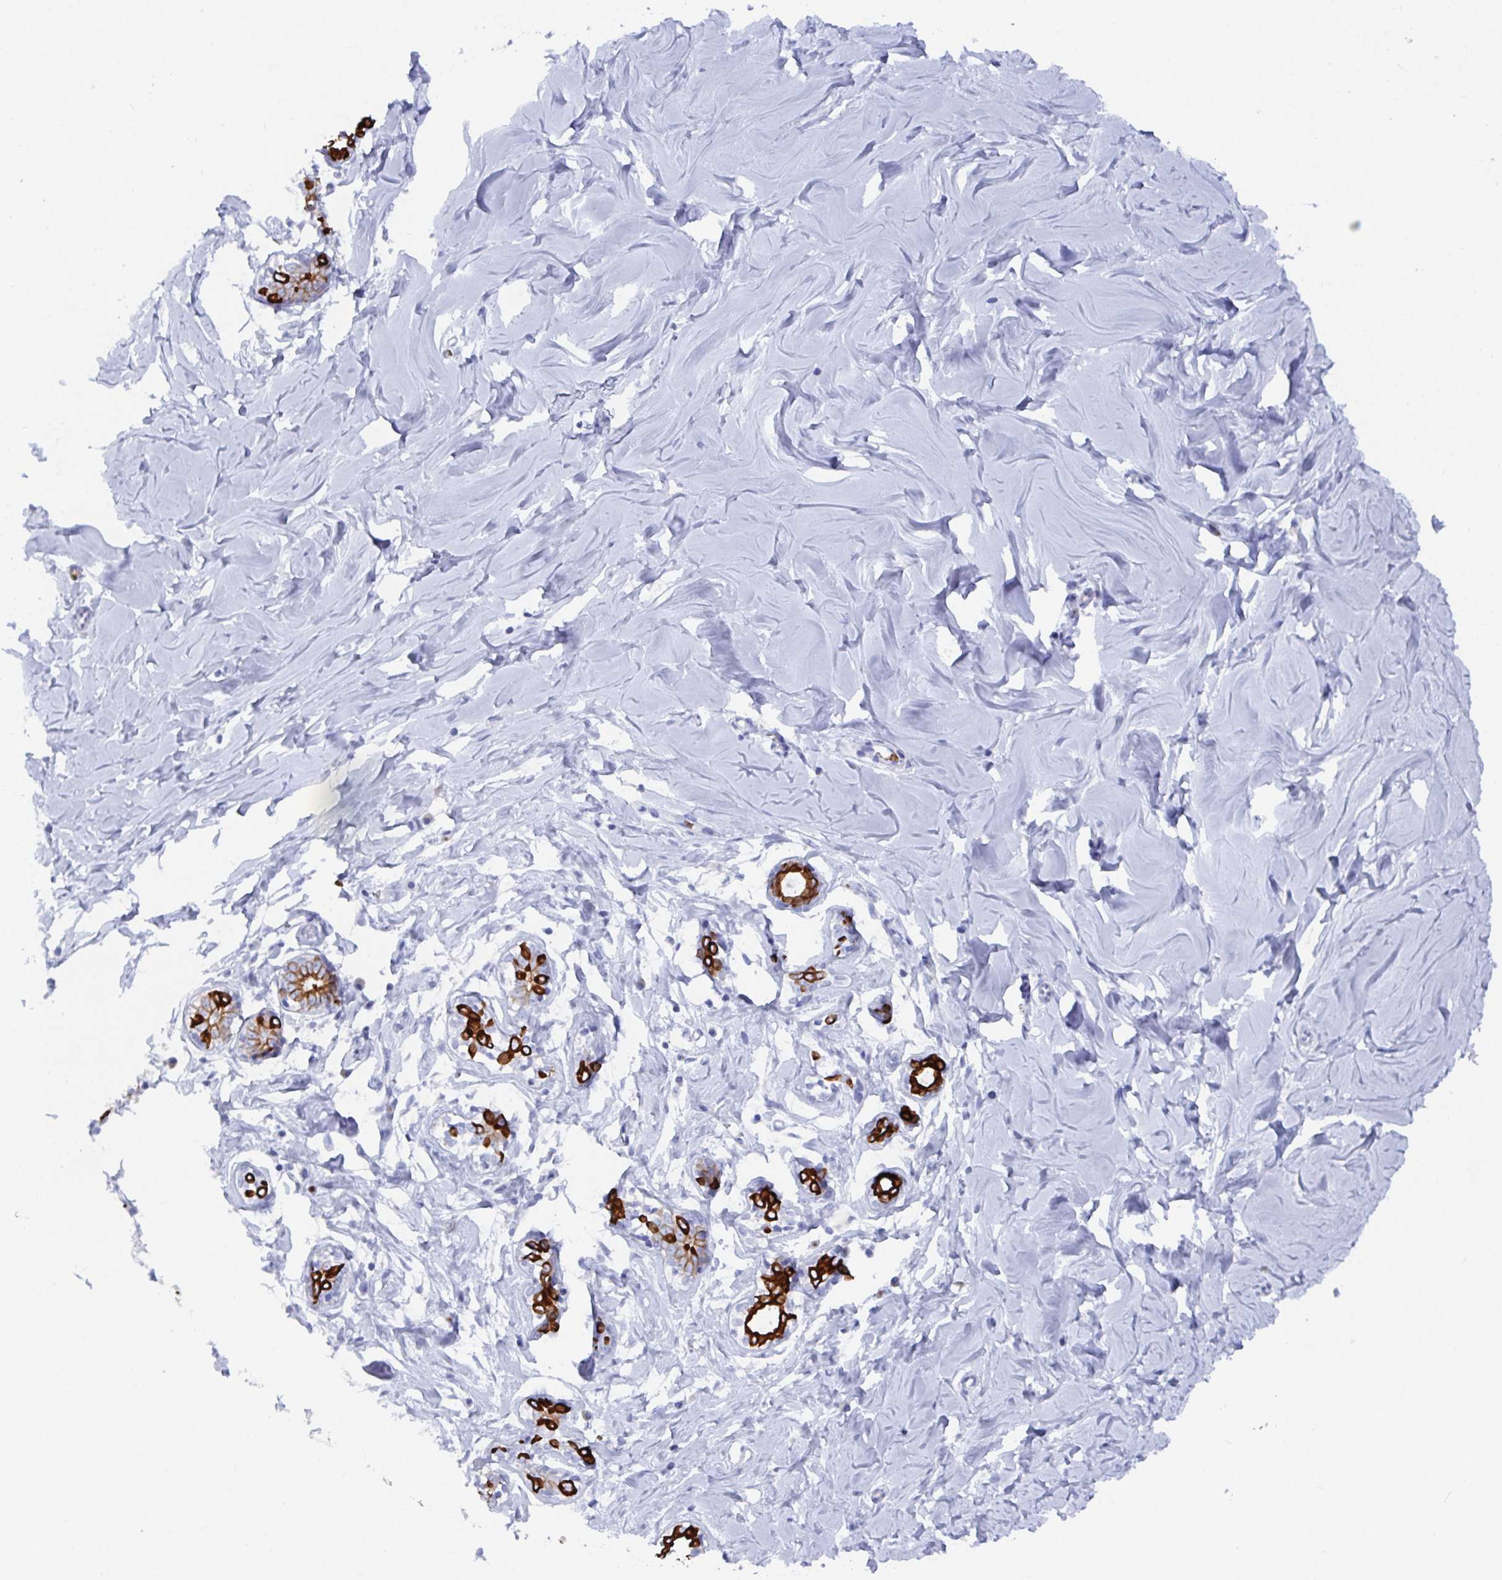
{"staining": {"intensity": "negative", "quantity": "none", "location": "none"}, "tissue": "breast", "cell_type": "Adipocytes", "image_type": "normal", "snomed": [{"axis": "morphology", "description": "Normal tissue, NOS"}, {"axis": "topography", "description": "Breast"}], "caption": "DAB (3,3'-diaminobenzidine) immunohistochemical staining of normal breast exhibits no significant staining in adipocytes.", "gene": "CLDN8", "patient": {"sex": "female", "age": 27}}